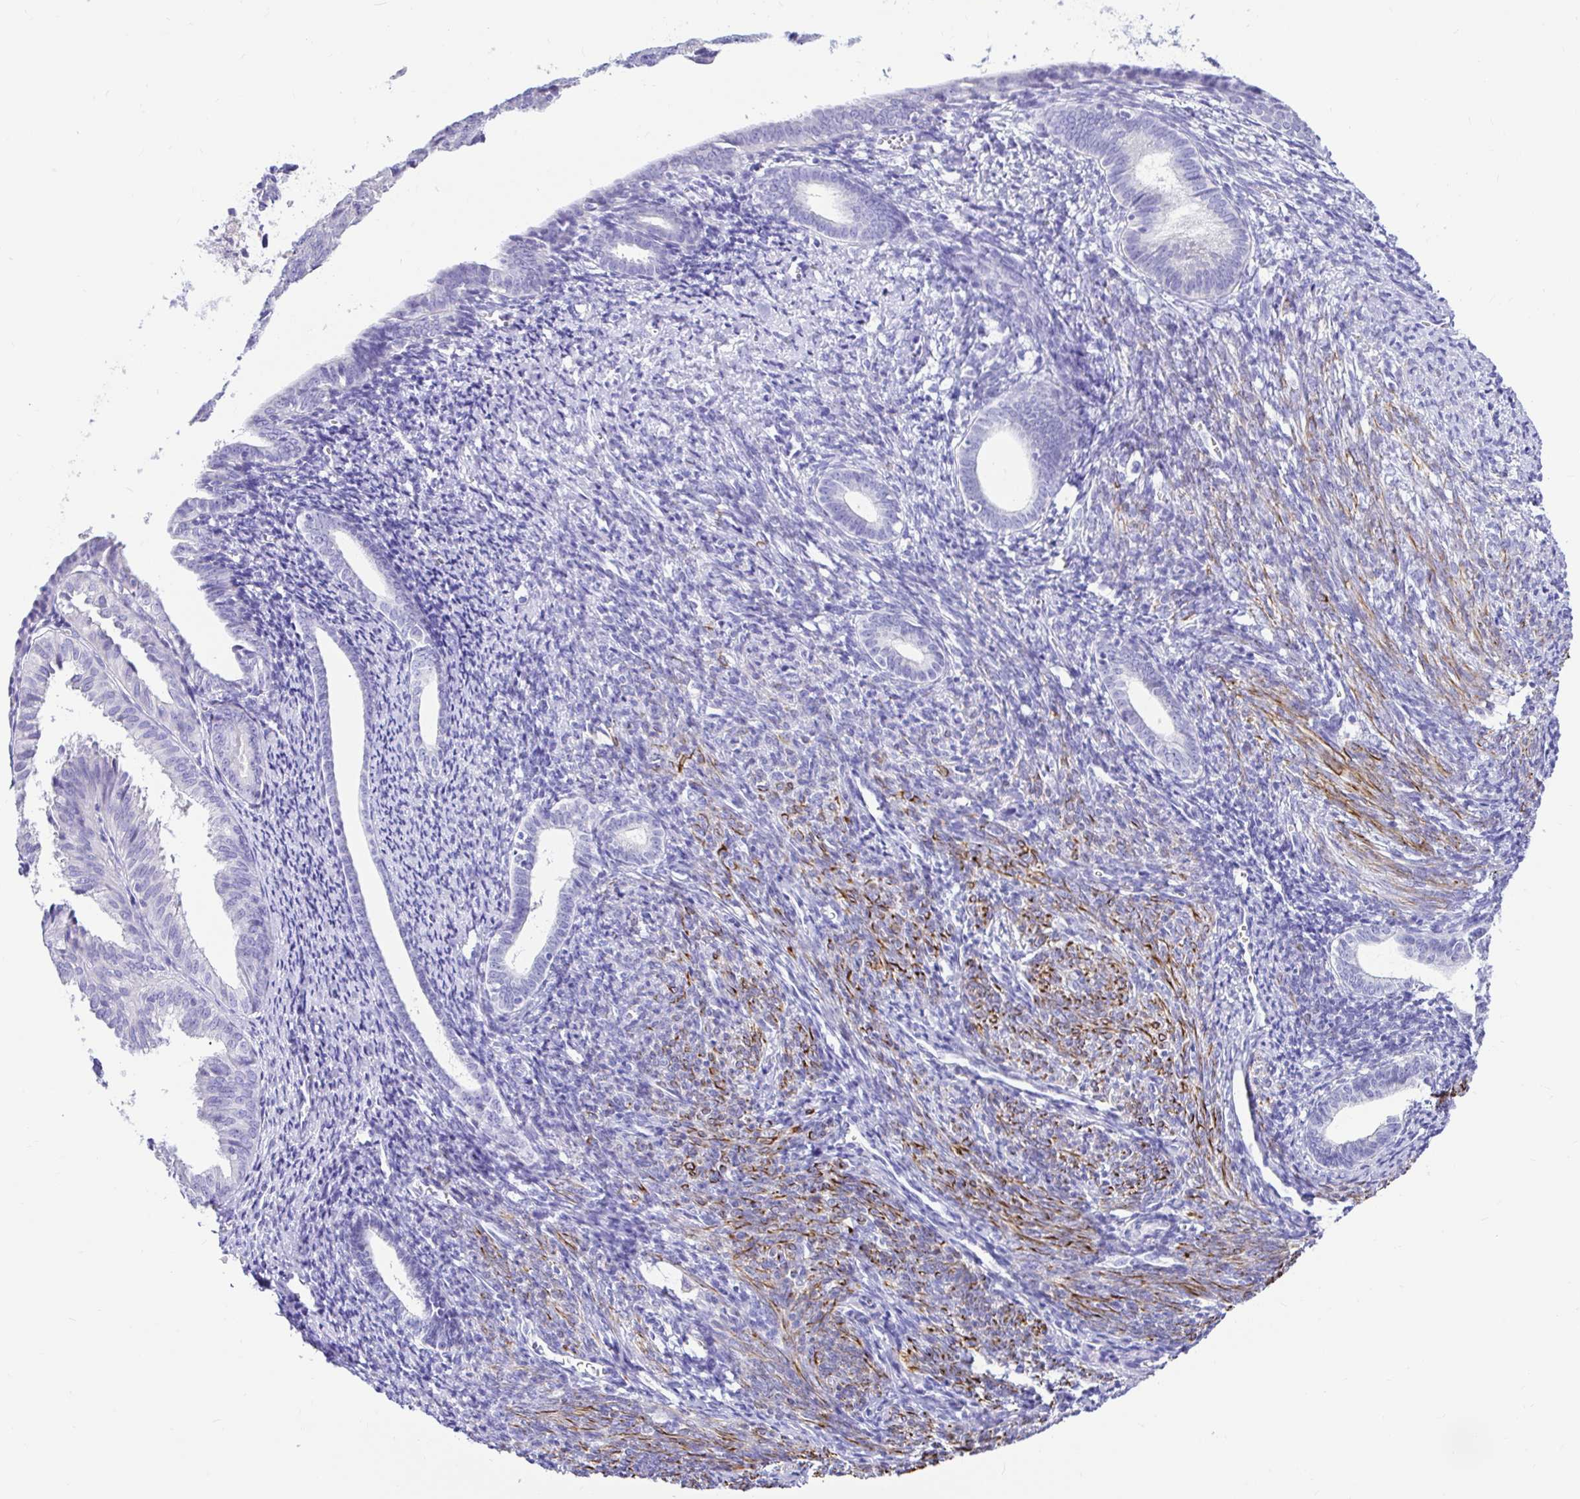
{"staining": {"intensity": "negative", "quantity": "none", "location": "none"}, "tissue": "endometrial cancer", "cell_type": "Tumor cells", "image_type": "cancer", "snomed": [{"axis": "morphology", "description": "Adenocarcinoma, NOS"}, {"axis": "topography", "description": "Endometrium"}], "caption": "This histopathology image is of adenocarcinoma (endometrial) stained with IHC to label a protein in brown with the nuclei are counter-stained blue. There is no positivity in tumor cells.", "gene": "BACE2", "patient": {"sex": "female", "age": 56}}